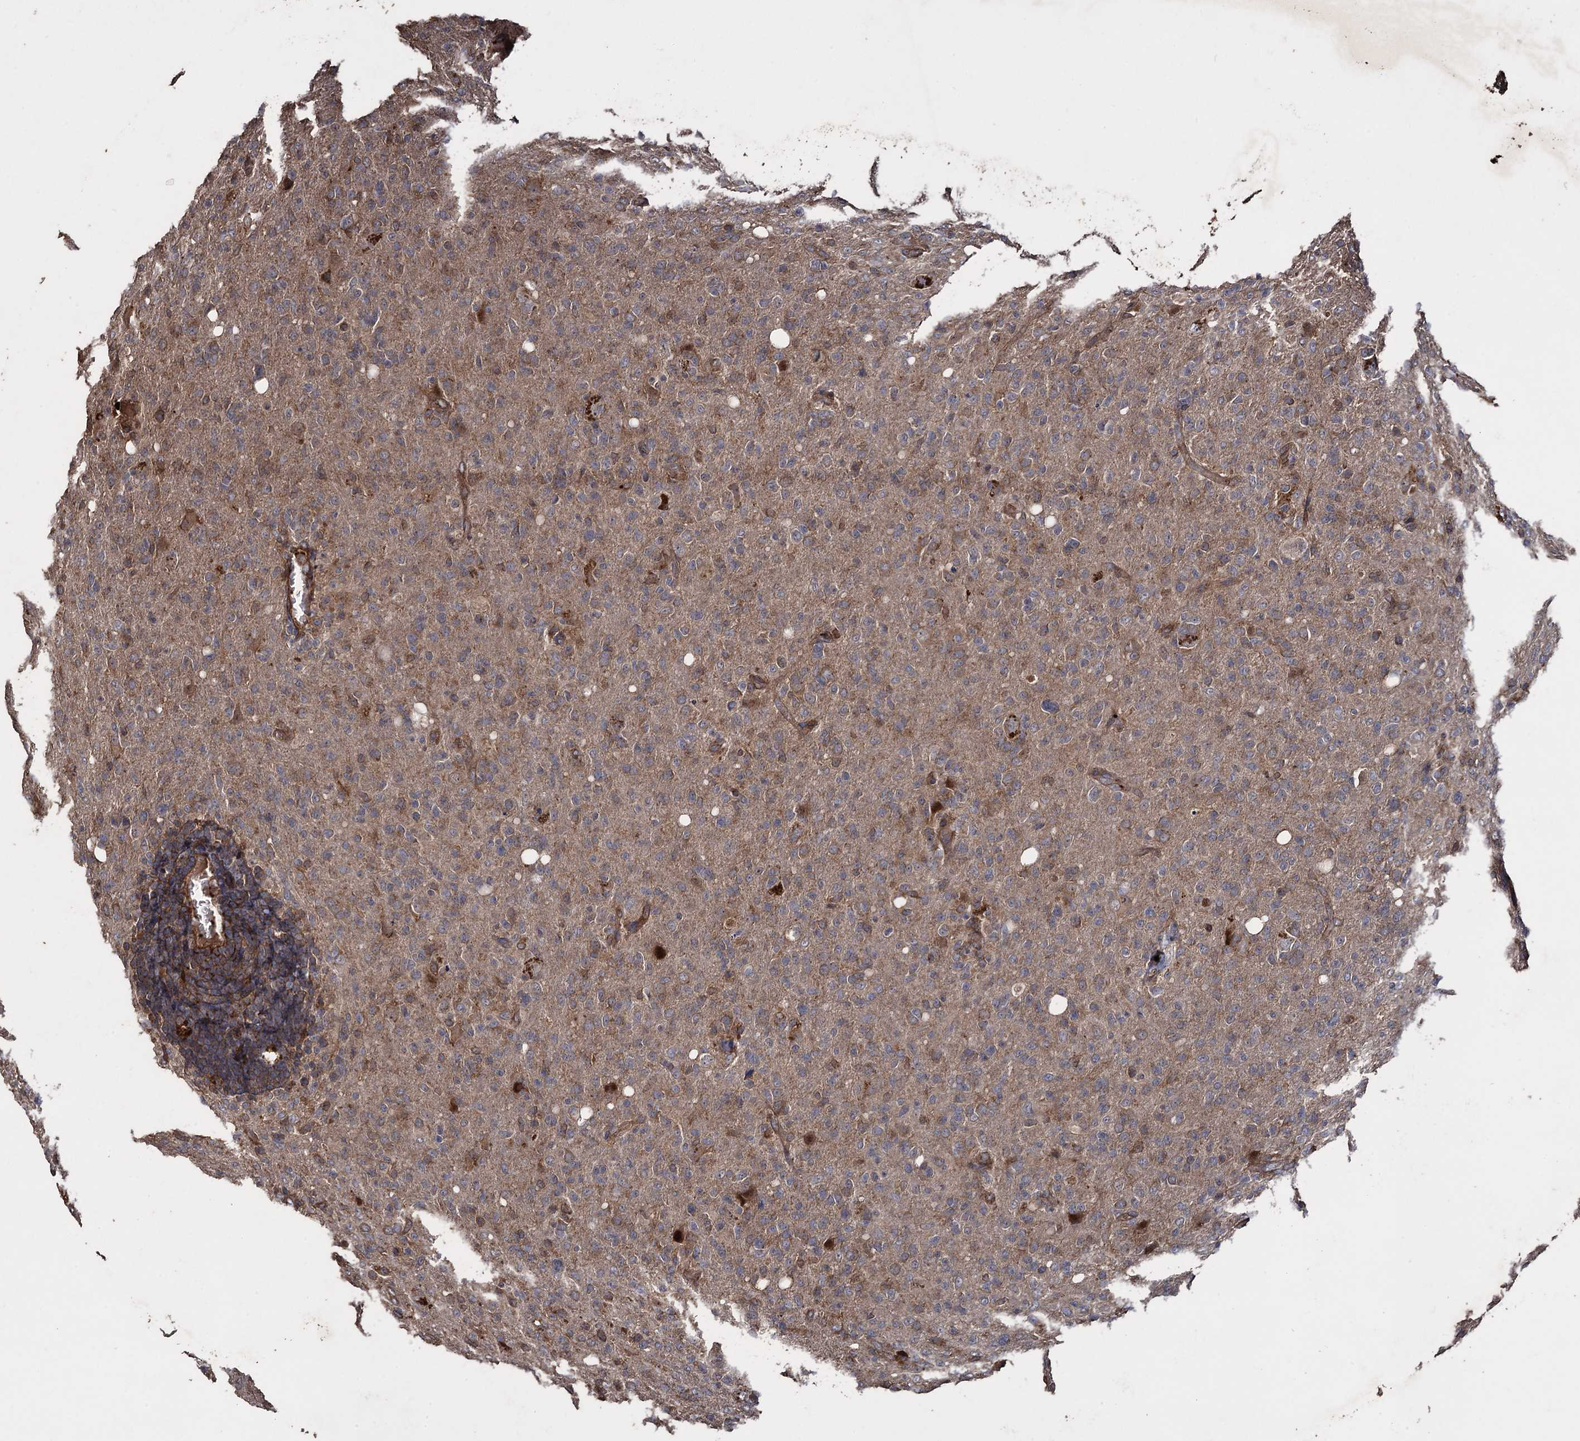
{"staining": {"intensity": "weak", "quantity": "25%-75%", "location": "cytoplasmic/membranous"}, "tissue": "glioma", "cell_type": "Tumor cells", "image_type": "cancer", "snomed": [{"axis": "morphology", "description": "Glioma, malignant, High grade"}, {"axis": "topography", "description": "Brain"}], "caption": "Weak cytoplasmic/membranous expression is identified in approximately 25%-75% of tumor cells in malignant glioma (high-grade). Using DAB (3,3'-diaminobenzidine) (brown) and hematoxylin (blue) stains, captured at high magnification using brightfield microscopy.", "gene": "TXNDC11", "patient": {"sex": "female", "age": 57}}